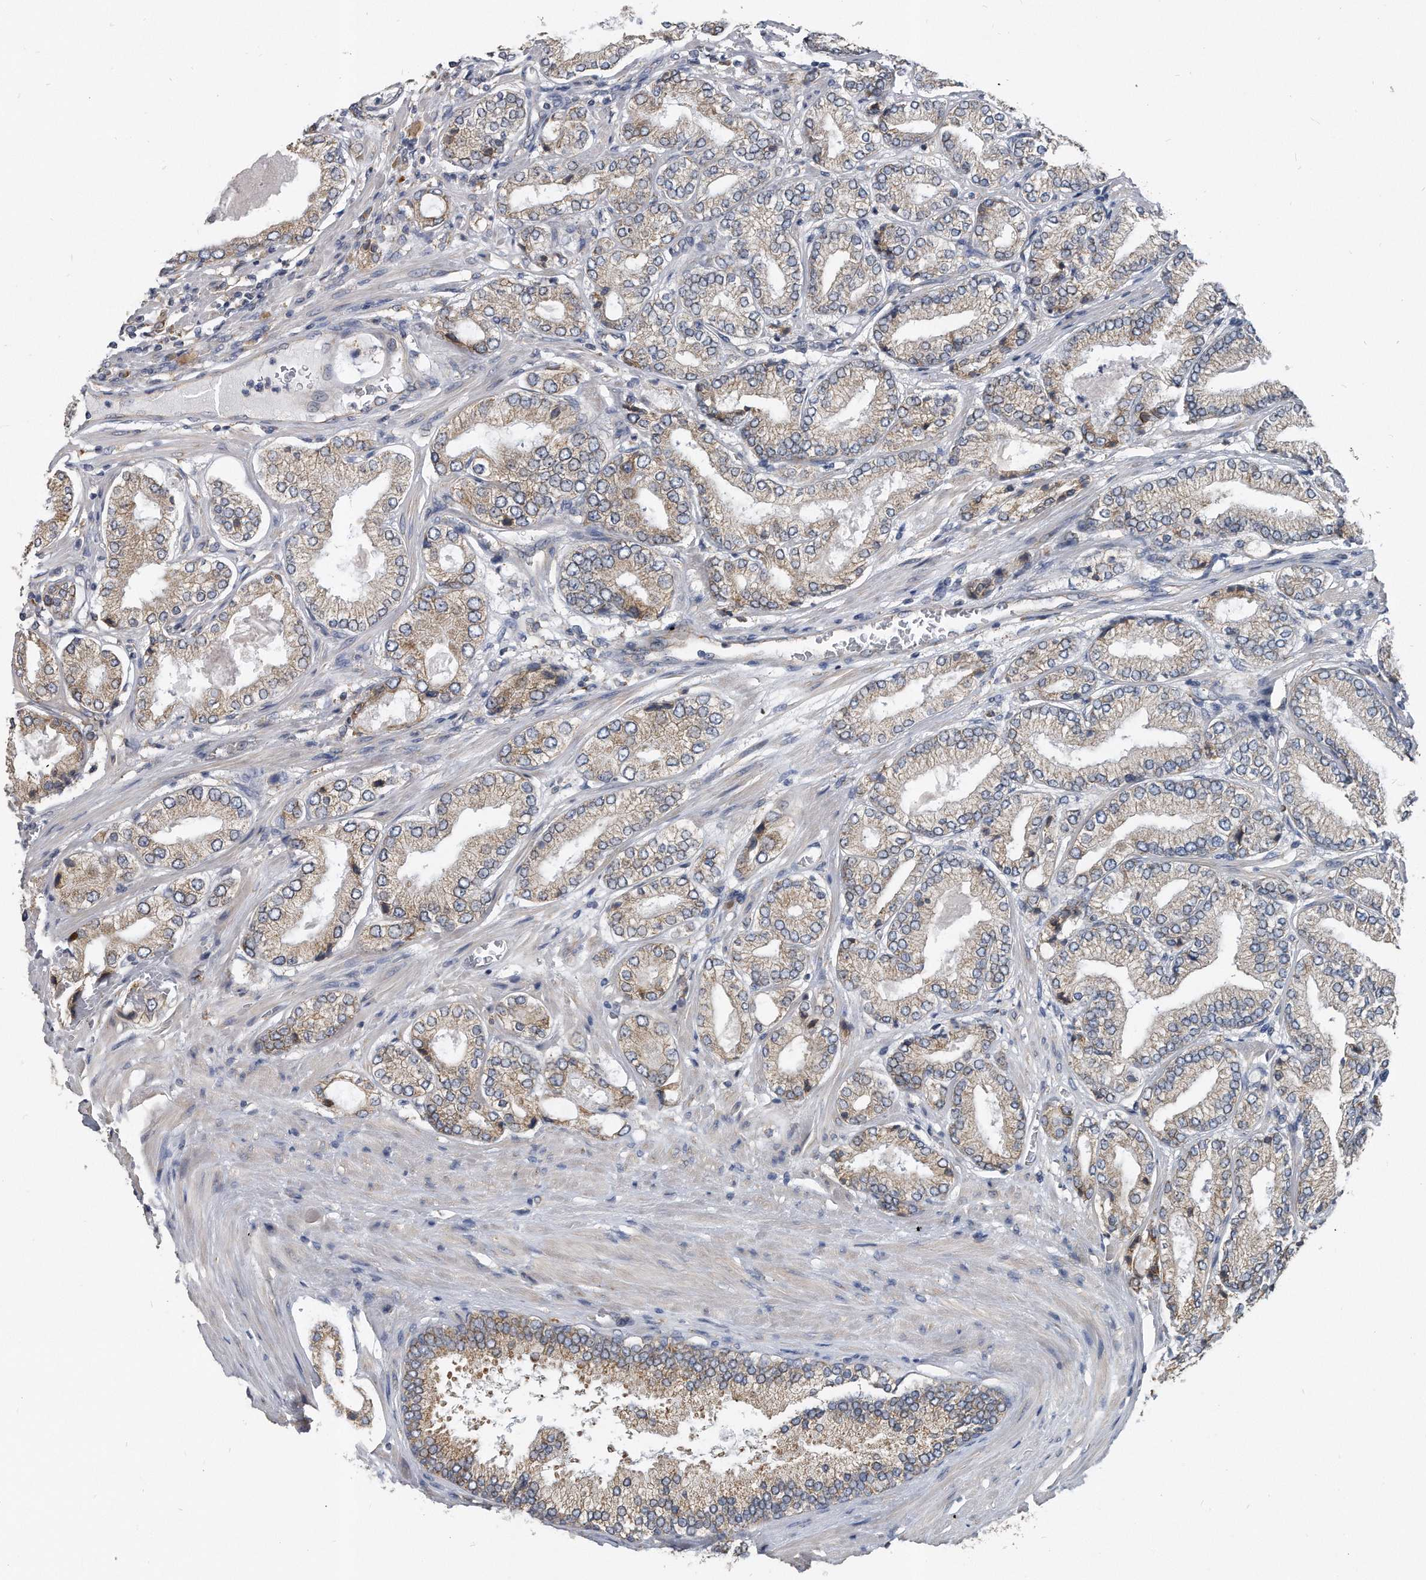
{"staining": {"intensity": "weak", "quantity": "<25%", "location": "cytoplasmic/membranous"}, "tissue": "prostate cancer", "cell_type": "Tumor cells", "image_type": "cancer", "snomed": [{"axis": "morphology", "description": "Adenocarcinoma, Low grade"}, {"axis": "topography", "description": "Prostate"}], "caption": "The image exhibits no significant expression in tumor cells of prostate cancer (adenocarcinoma (low-grade)). The staining is performed using DAB (3,3'-diaminobenzidine) brown chromogen with nuclei counter-stained in using hematoxylin.", "gene": "CCDC47", "patient": {"sex": "male", "age": 62}}